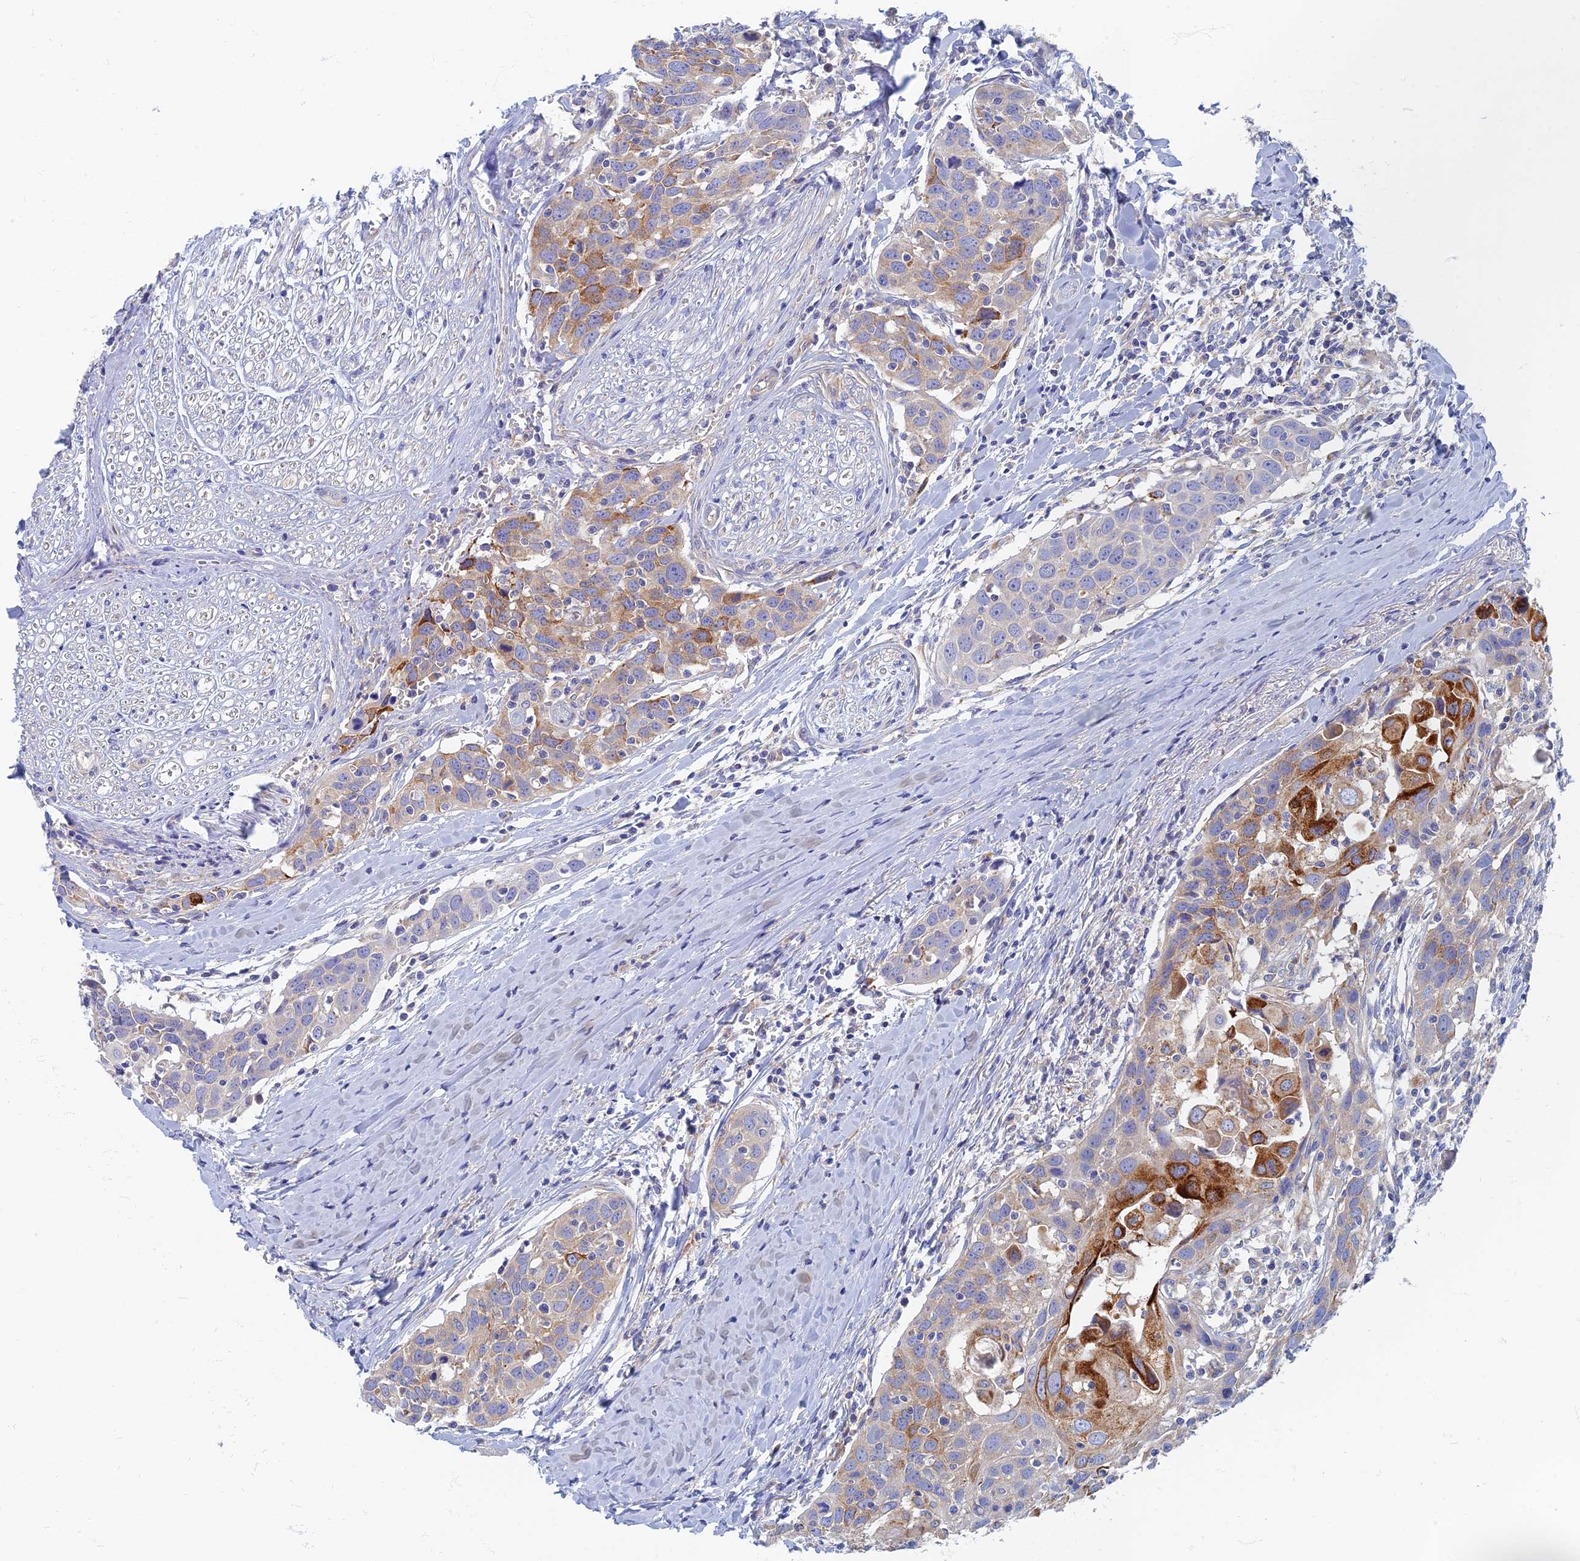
{"staining": {"intensity": "strong", "quantity": "<25%", "location": "cytoplasmic/membranous"}, "tissue": "head and neck cancer", "cell_type": "Tumor cells", "image_type": "cancer", "snomed": [{"axis": "morphology", "description": "Squamous cell carcinoma, NOS"}, {"axis": "topography", "description": "Oral tissue"}, {"axis": "topography", "description": "Head-Neck"}], "caption": "The histopathology image demonstrates staining of head and neck squamous cell carcinoma, revealing strong cytoplasmic/membranous protein staining (brown color) within tumor cells.", "gene": "TMEM44", "patient": {"sex": "female", "age": 50}}